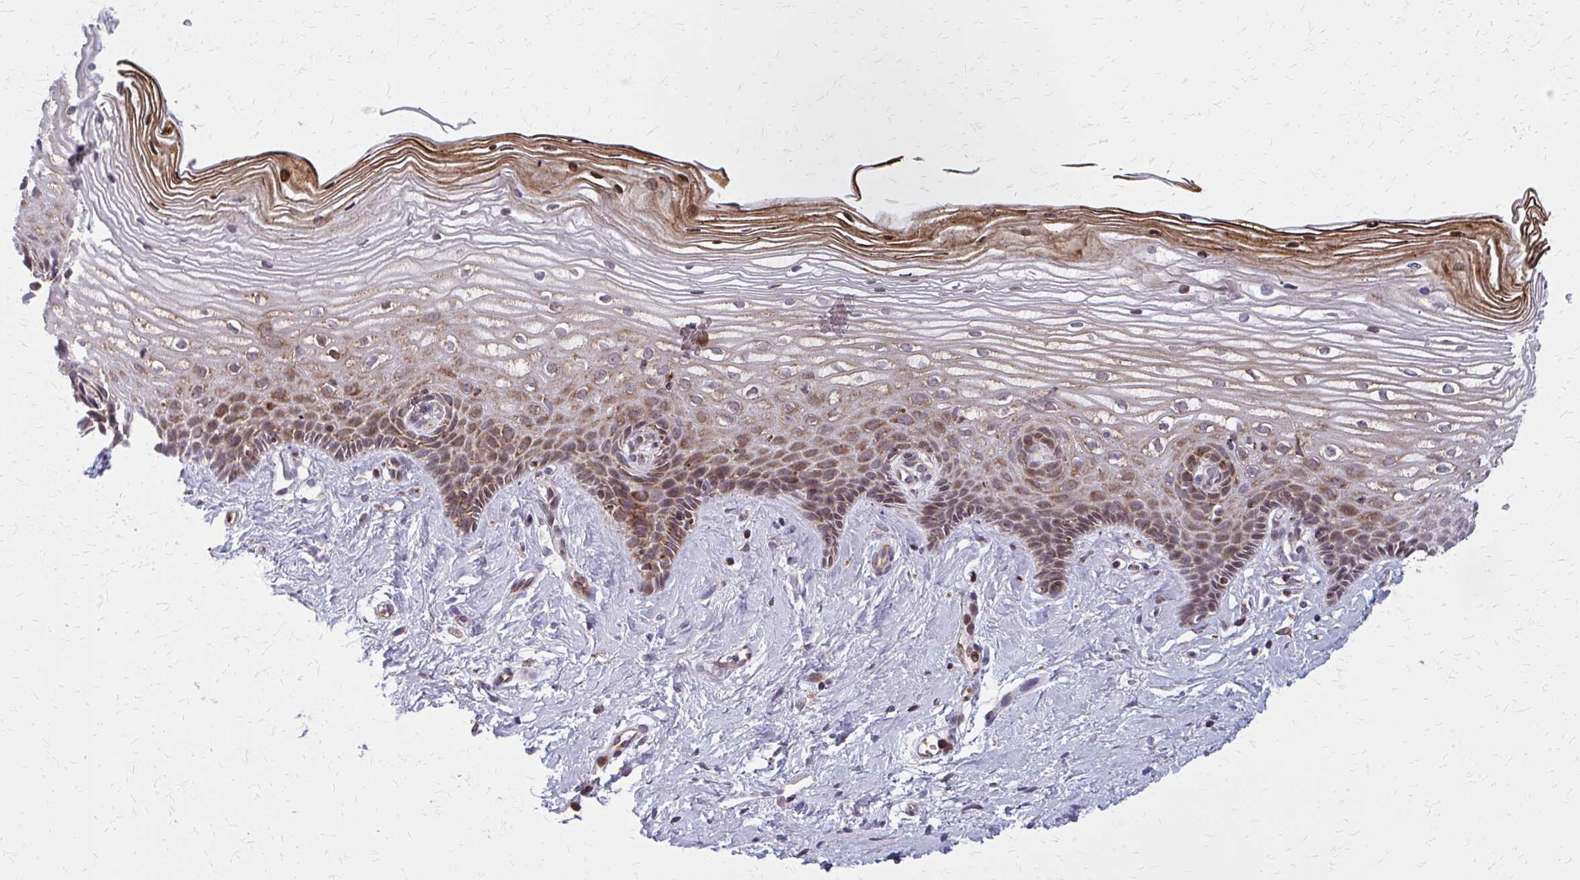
{"staining": {"intensity": "moderate", "quantity": ">75%", "location": "cytoplasmic/membranous"}, "tissue": "cervix", "cell_type": "Squamous epithelial cells", "image_type": "normal", "snomed": [{"axis": "morphology", "description": "Normal tissue, NOS"}, {"axis": "topography", "description": "Cervix"}], "caption": "This image shows immunohistochemistry (IHC) staining of unremarkable cervix, with medium moderate cytoplasmic/membranous staining in approximately >75% of squamous epithelial cells.", "gene": "MCCC1", "patient": {"sex": "female", "age": 40}}